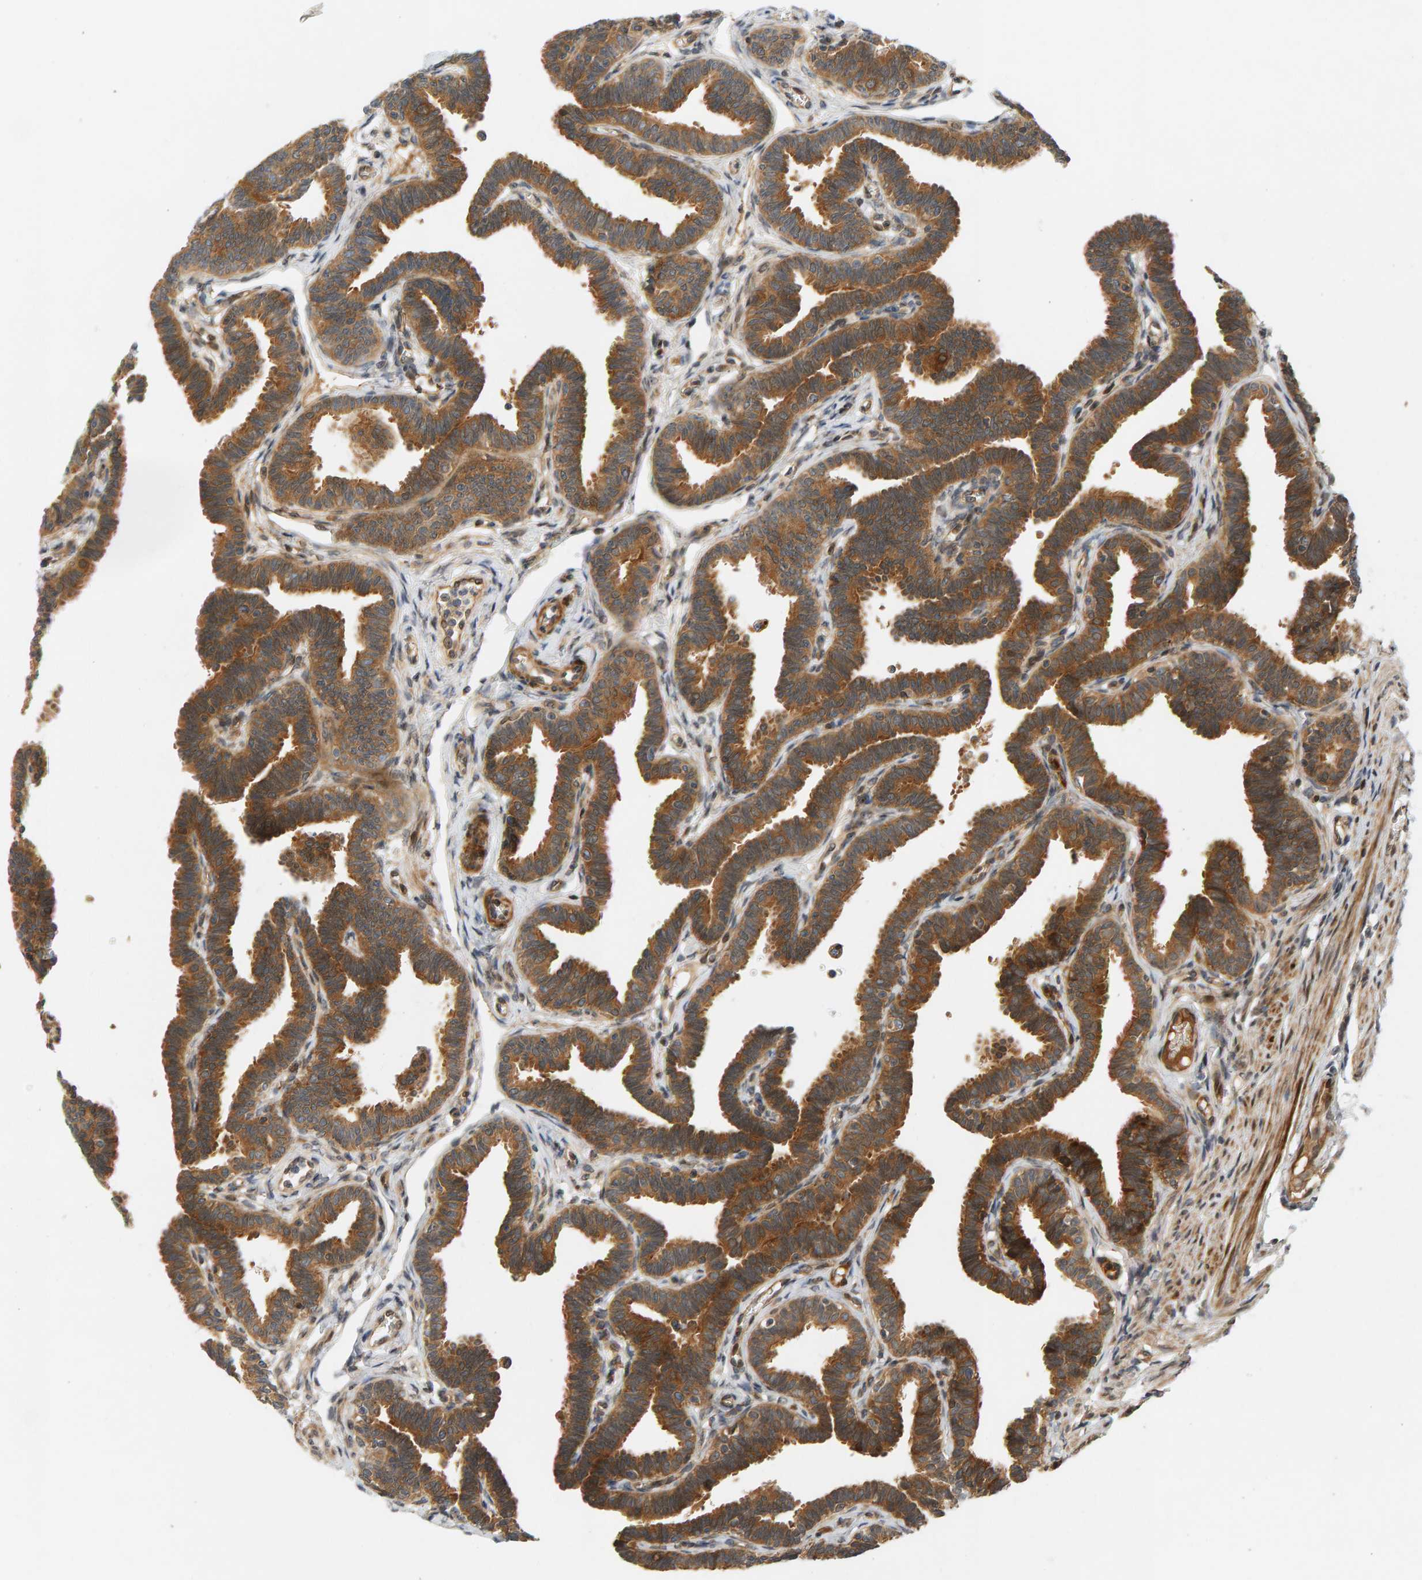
{"staining": {"intensity": "moderate", "quantity": ">75%", "location": "cytoplasmic/membranous"}, "tissue": "fallopian tube", "cell_type": "Glandular cells", "image_type": "normal", "snomed": [{"axis": "morphology", "description": "Normal tissue, NOS"}, {"axis": "topography", "description": "Fallopian tube"}, {"axis": "topography", "description": "Ovary"}], "caption": "IHC (DAB (3,3'-diaminobenzidine)) staining of unremarkable fallopian tube reveals moderate cytoplasmic/membranous protein staining in about >75% of glandular cells.", "gene": "BAHCC1", "patient": {"sex": "female", "age": 23}}